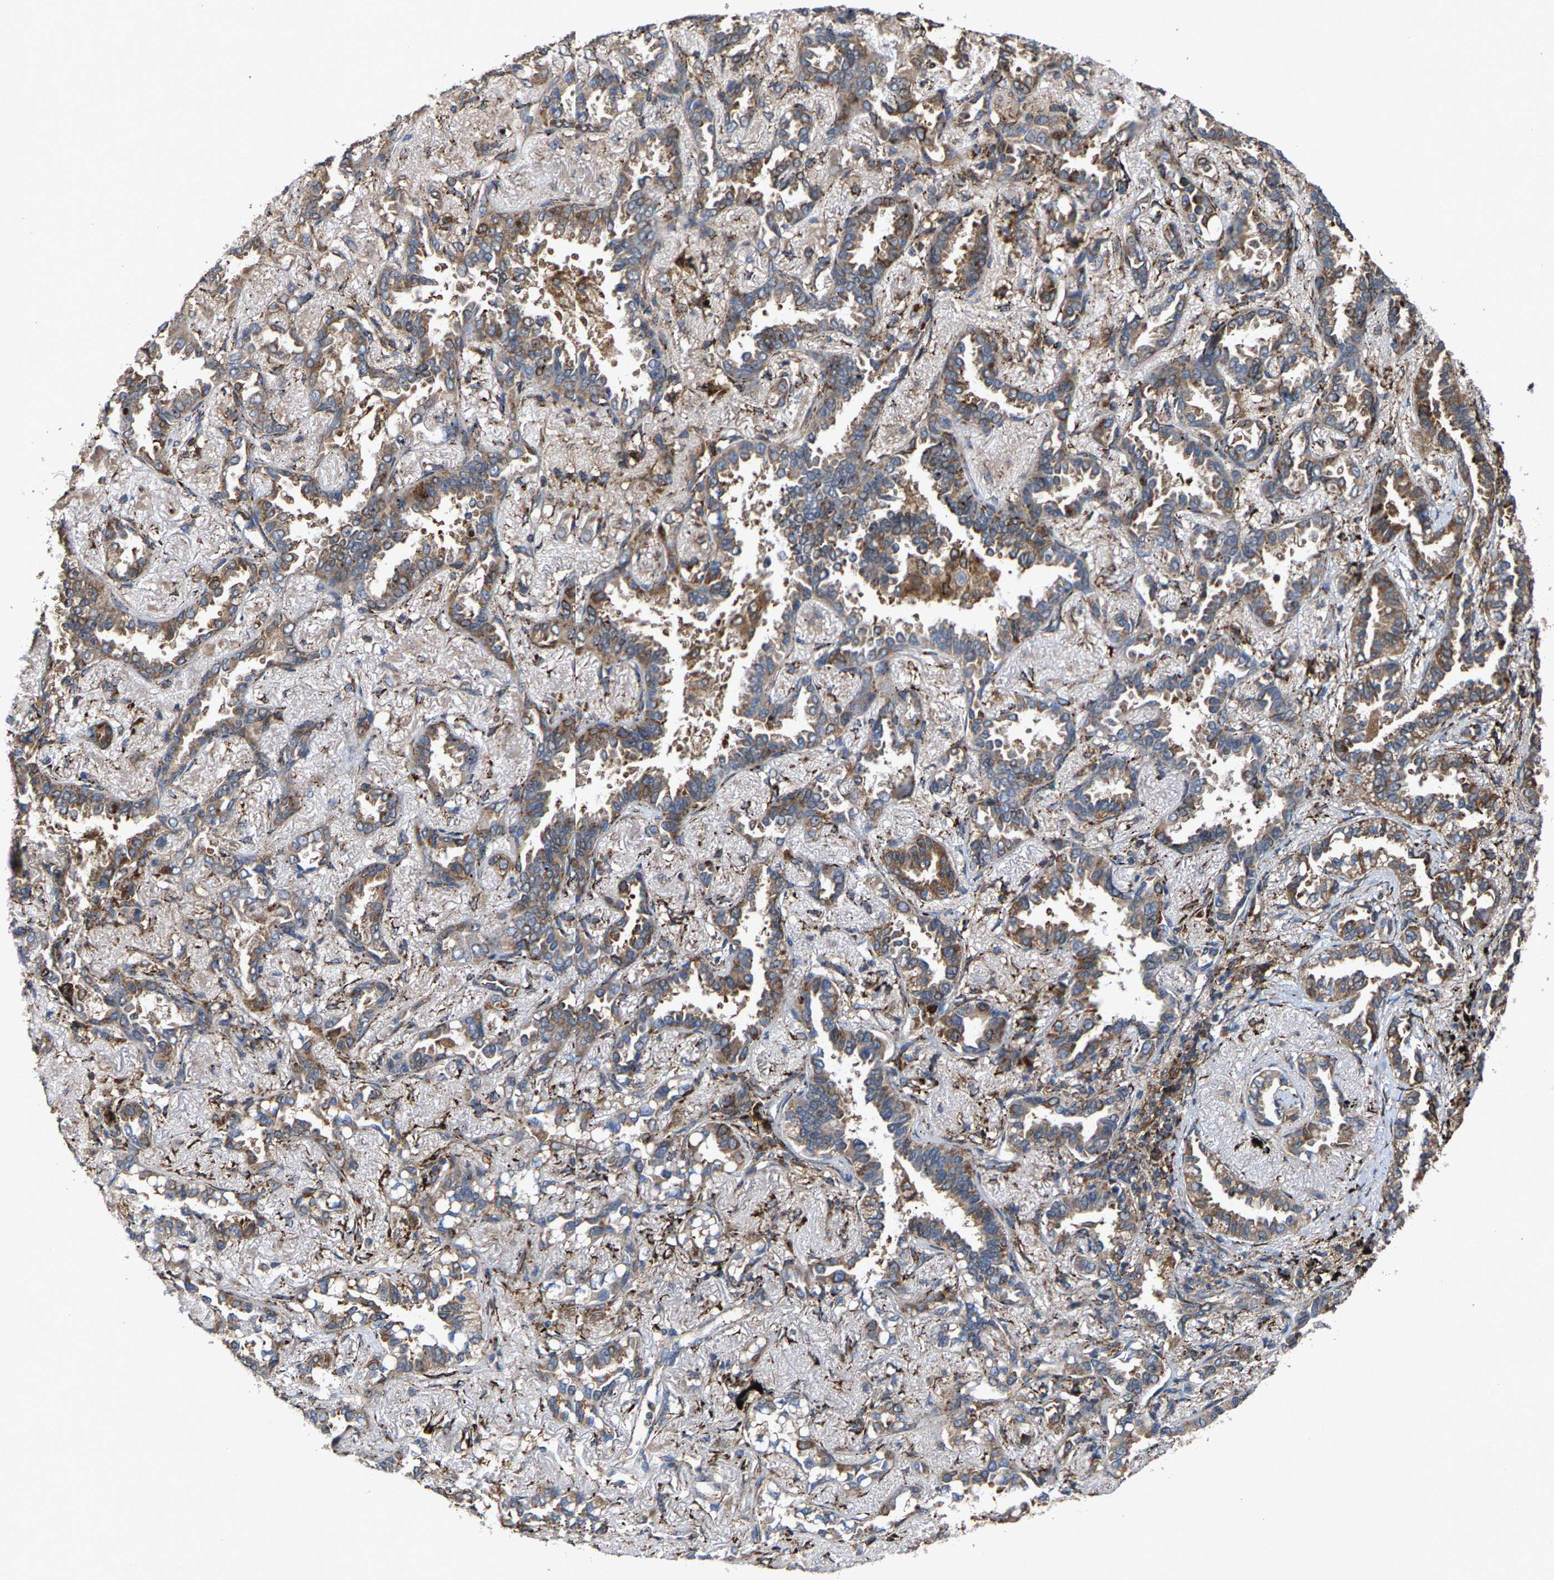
{"staining": {"intensity": "moderate", "quantity": ">75%", "location": "cytoplasmic/membranous"}, "tissue": "lung cancer", "cell_type": "Tumor cells", "image_type": "cancer", "snomed": [{"axis": "morphology", "description": "Adenocarcinoma, NOS"}, {"axis": "topography", "description": "Lung"}], "caption": "This image reveals lung adenocarcinoma stained with immunohistochemistry (IHC) to label a protein in brown. The cytoplasmic/membranous of tumor cells show moderate positivity for the protein. Nuclei are counter-stained blue.", "gene": "FGD3", "patient": {"sex": "male", "age": 59}}